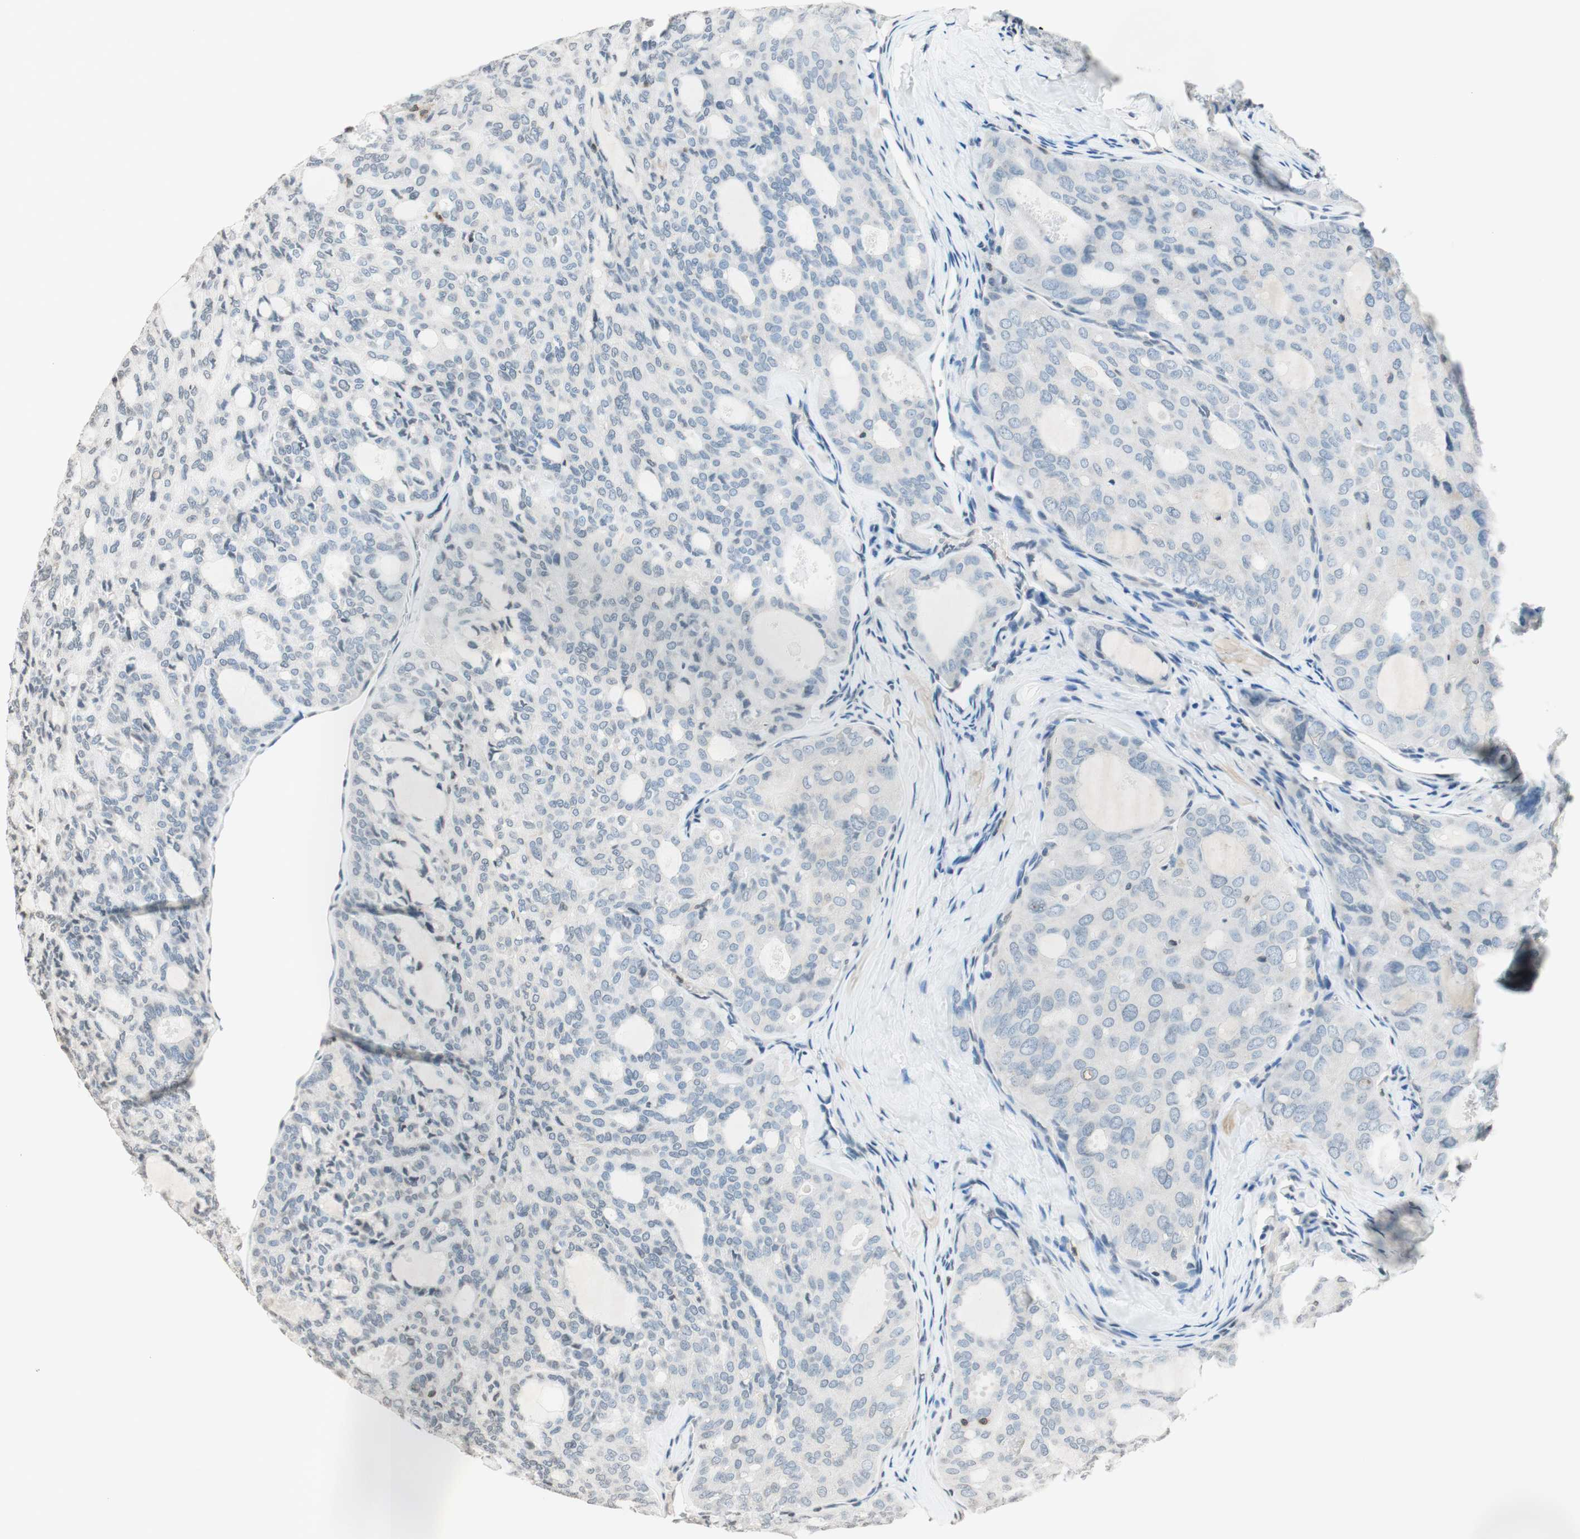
{"staining": {"intensity": "negative", "quantity": "none", "location": "none"}, "tissue": "thyroid cancer", "cell_type": "Tumor cells", "image_type": "cancer", "snomed": [{"axis": "morphology", "description": "Follicular adenoma carcinoma, NOS"}, {"axis": "topography", "description": "Thyroid gland"}], "caption": "Tumor cells are negative for brown protein staining in follicular adenoma carcinoma (thyroid).", "gene": "WIPF1", "patient": {"sex": "male", "age": 75}}